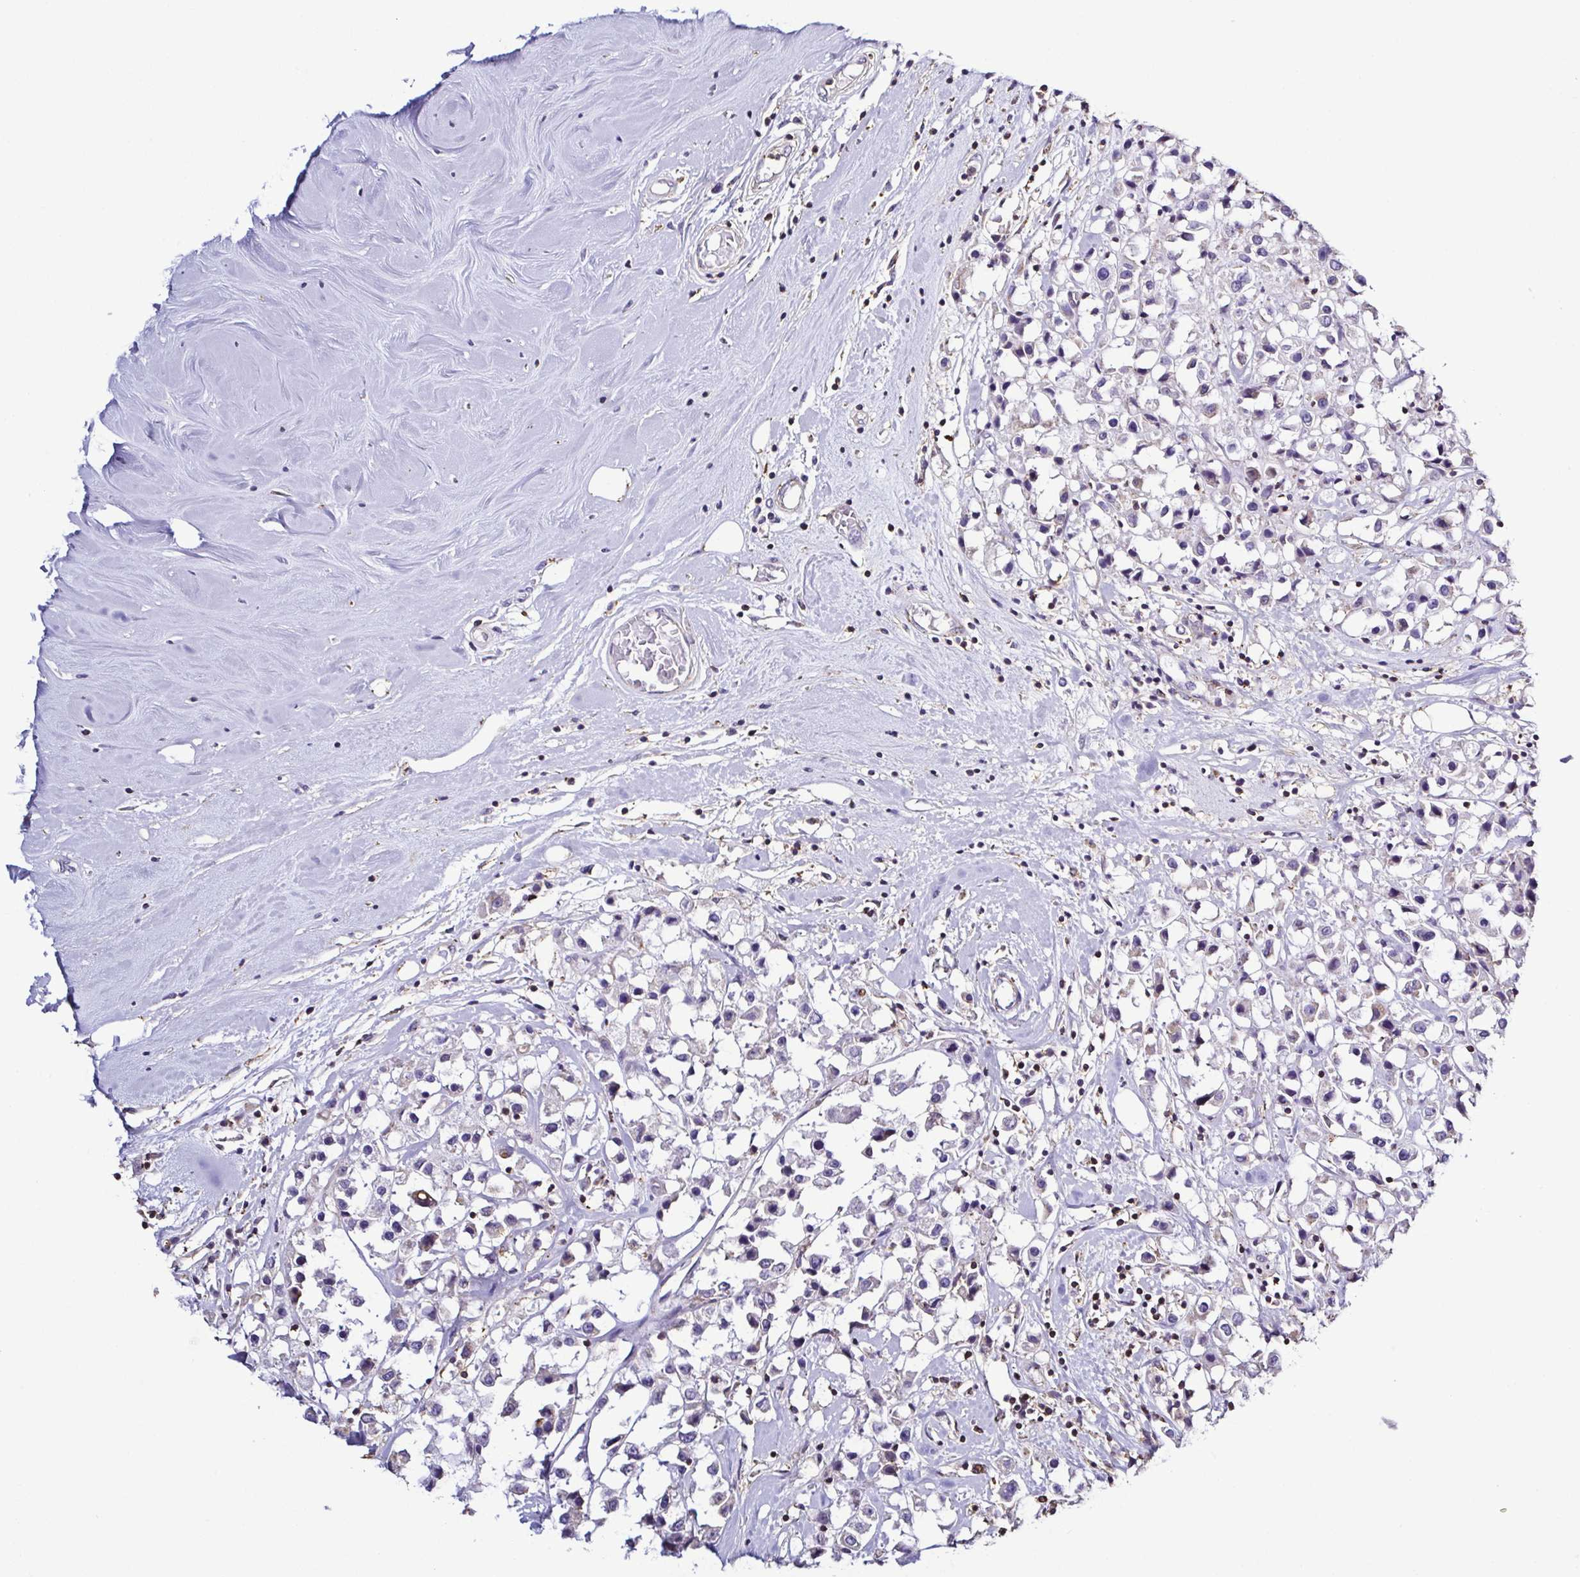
{"staining": {"intensity": "negative", "quantity": "none", "location": "none"}, "tissue": "breast cancer", "cell_type": "Tumor cells", "image_type": "cancer", "snomed": [{"axis": "morphology", "description": "Duct carcinoma"}, {"axis": "topography", "description": "Breast"}], "caption": "Immunohistochemical staining of breast infiltrating ductal carcinoma shows no significant expression in tumor cells. The staining is performed using DAB (3,3'-diaminobenzidine) brown chromogen with nuclei counter-stained in using hematoxylin.", "gene": "TNNT2", "patient": {"sex": "female", "age": 61}}